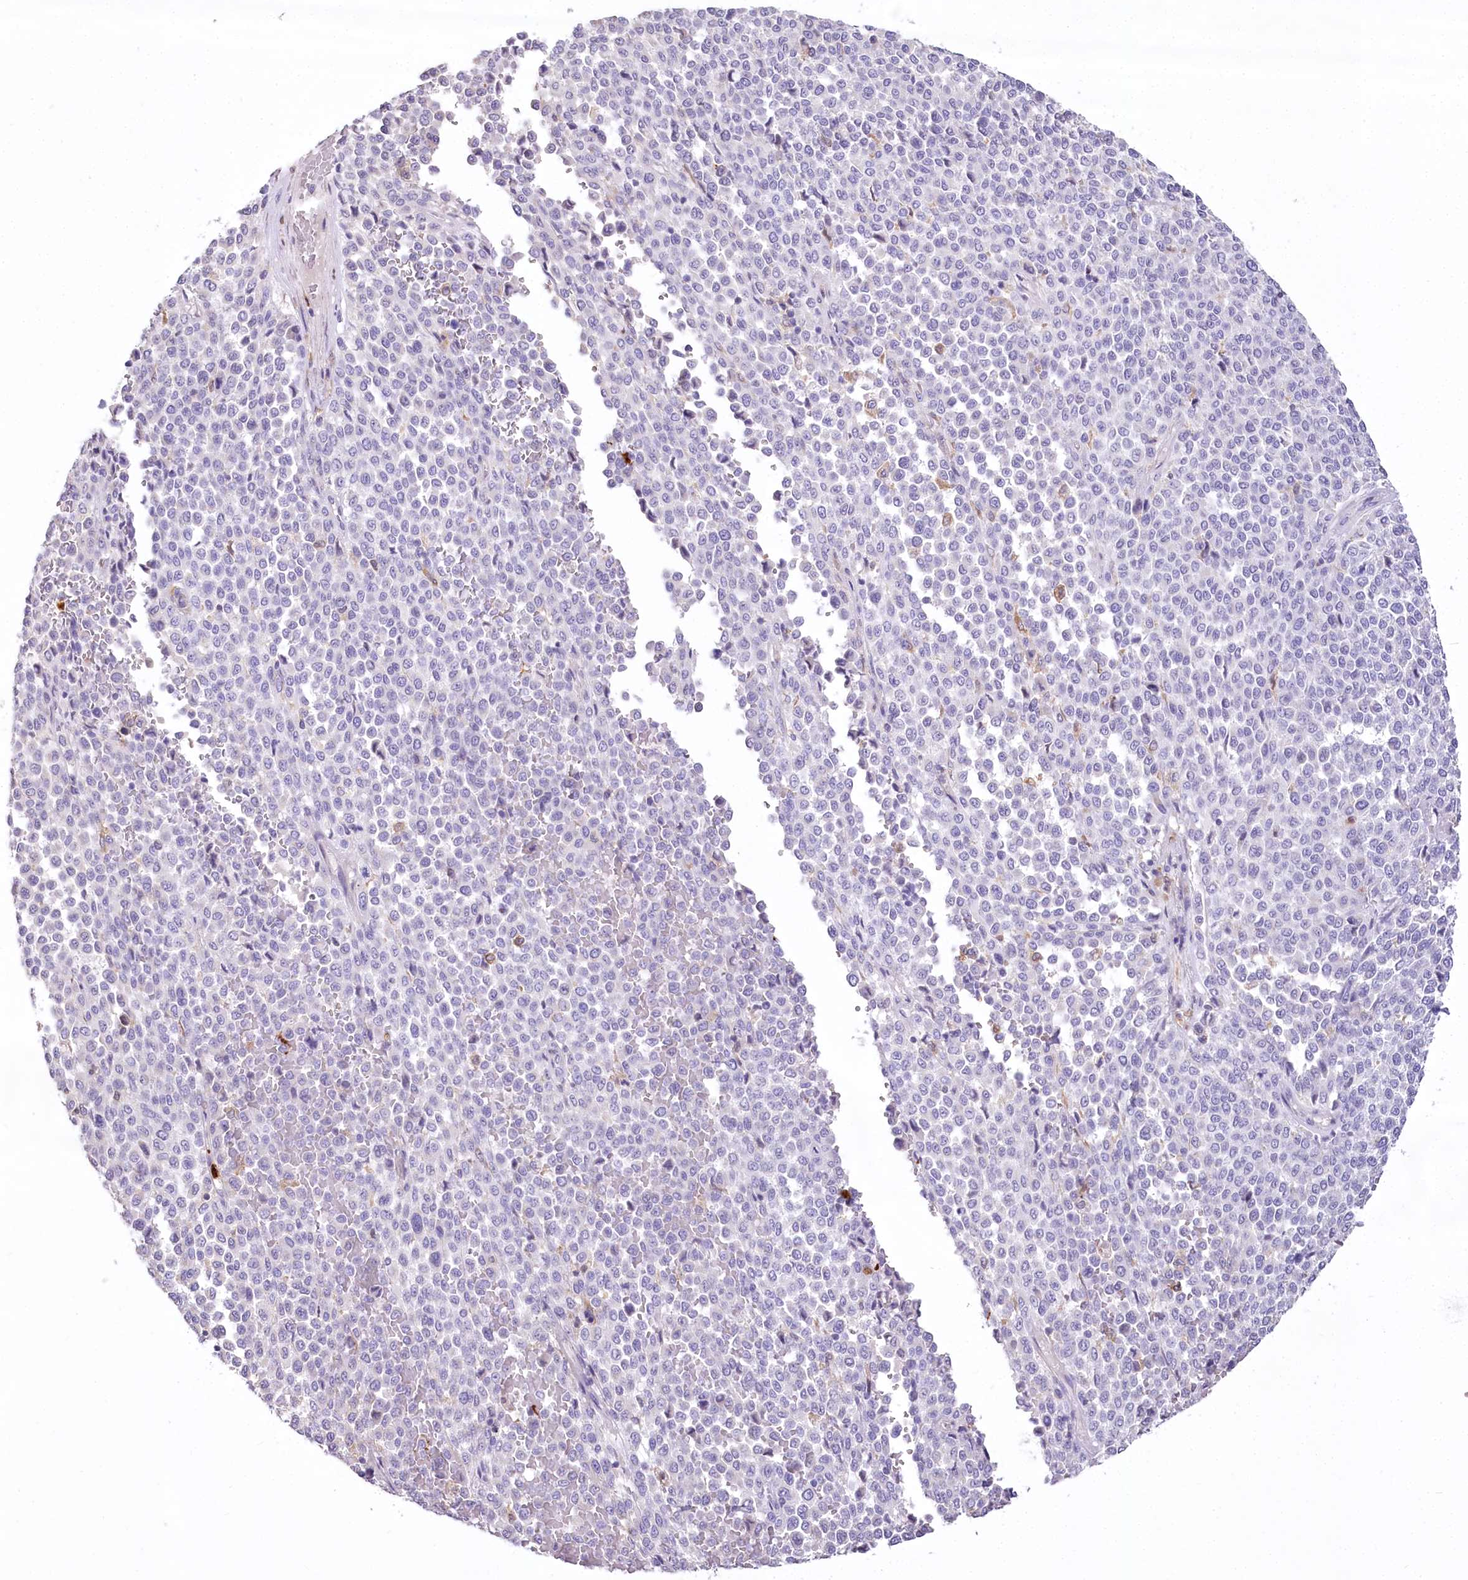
{"staining": {"intensity": "negative", "quantity": "none", "location": "none"}, "tissue": "melanoma", "cell_type": "Tumor cells", "image_type": "cancer", "snomed": [{"axis": "morphology", "description": "Malignant melanoma, Metastatic site"}, {"axis": "topography", "description": "Pancreas"}], "caption": "Human malignant melanoma (metastatic site) stained for a protein using immunohistochemistry (IHC) displays no expression in tumor cells.", "gene": "DPYD", "patient": {"sex": "female", "age": 30}}